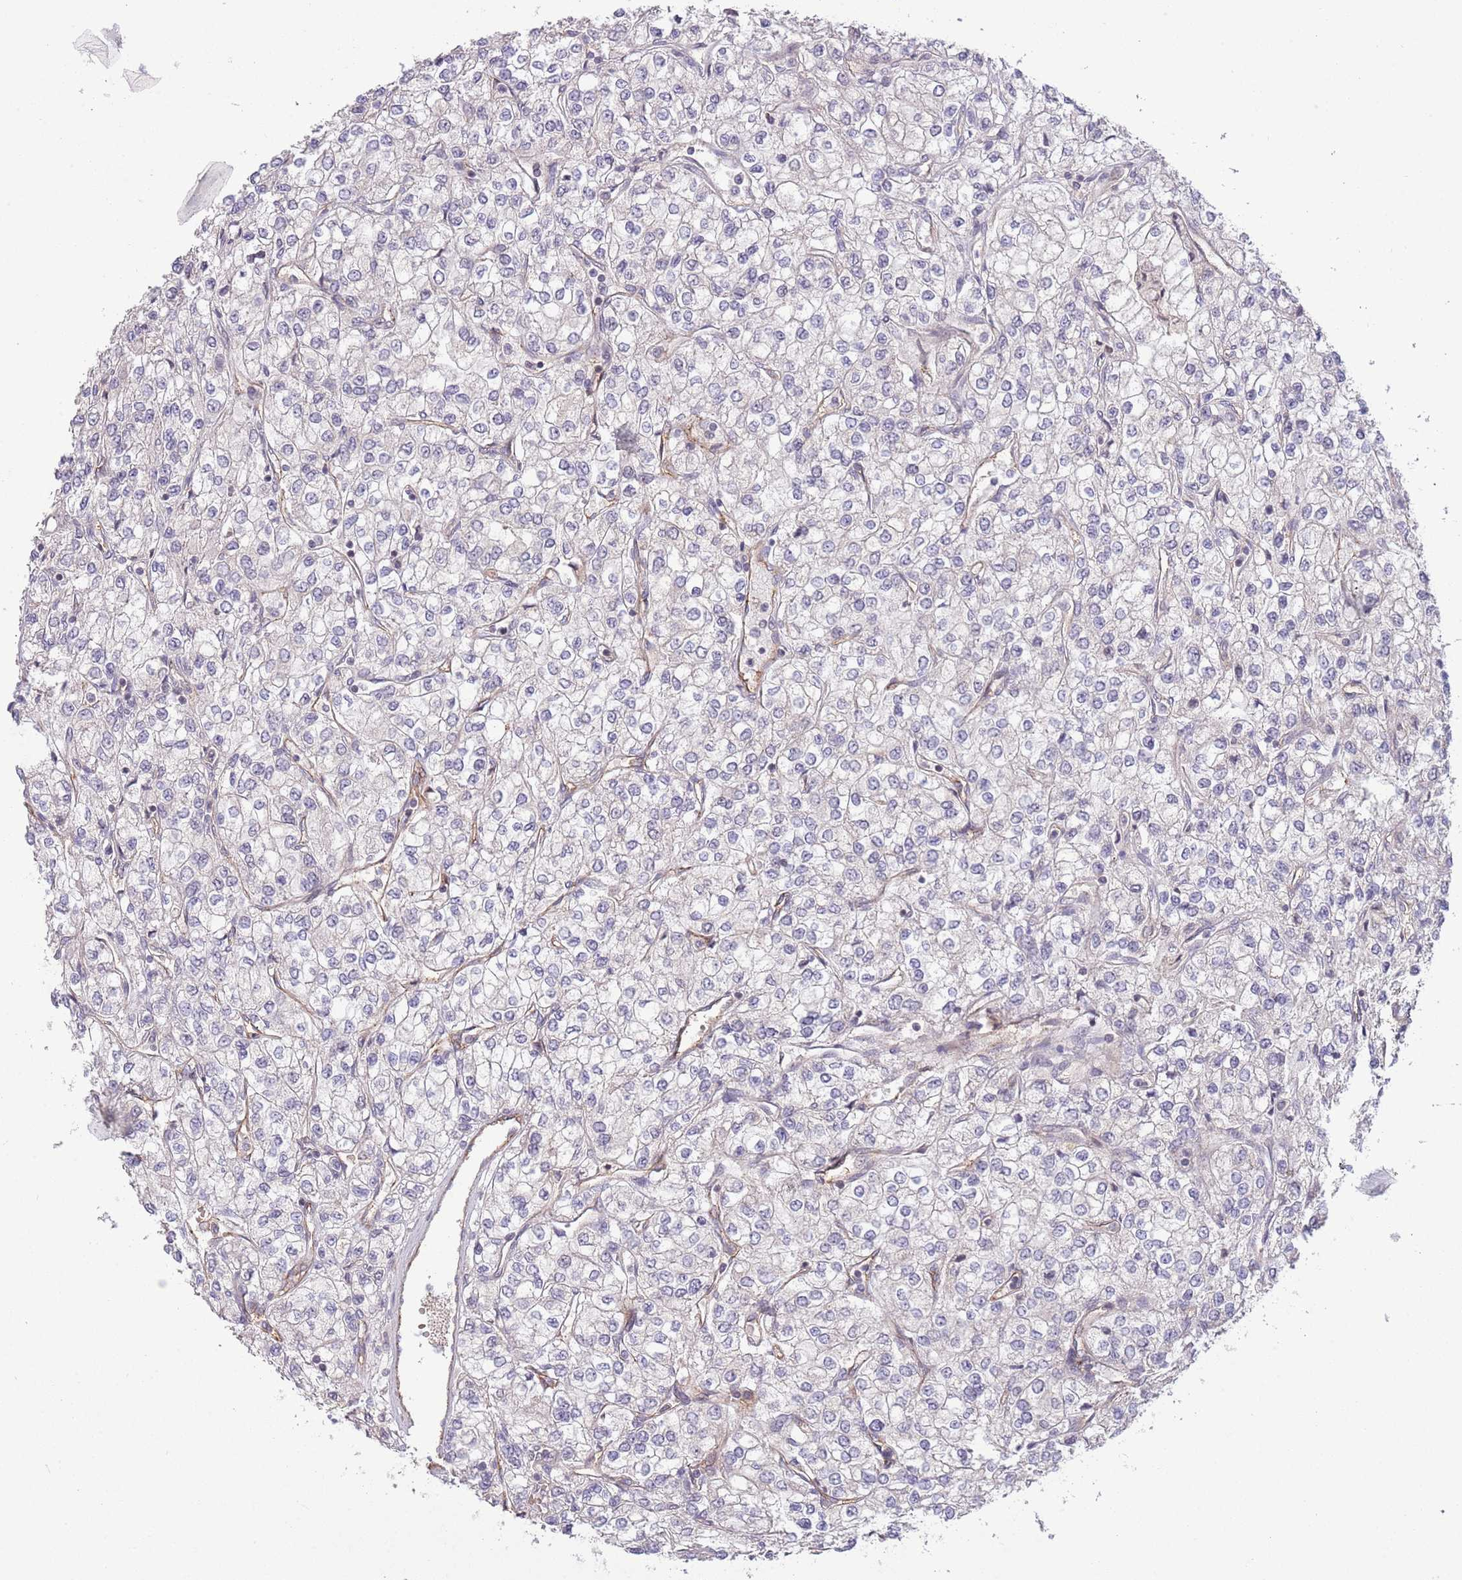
{"staining": {"intensity": "negative", "quantity": "none", "location": "none"}, "tissue": "renal cancer", "cell_type": "Tumor cells", "image_type": "cancer", "snomed": [{"axis": "morphology", "description": "Adenocarcinoma, NOS"}, {"axis": "topography", "description": "Kidney"}], "caption": "Immunohistochemical staining of renal adenocarcinoma reveals no significant expression in tumor cells.", "gene": "DPP10", "patient": {"sex": "male", "age": 80}}